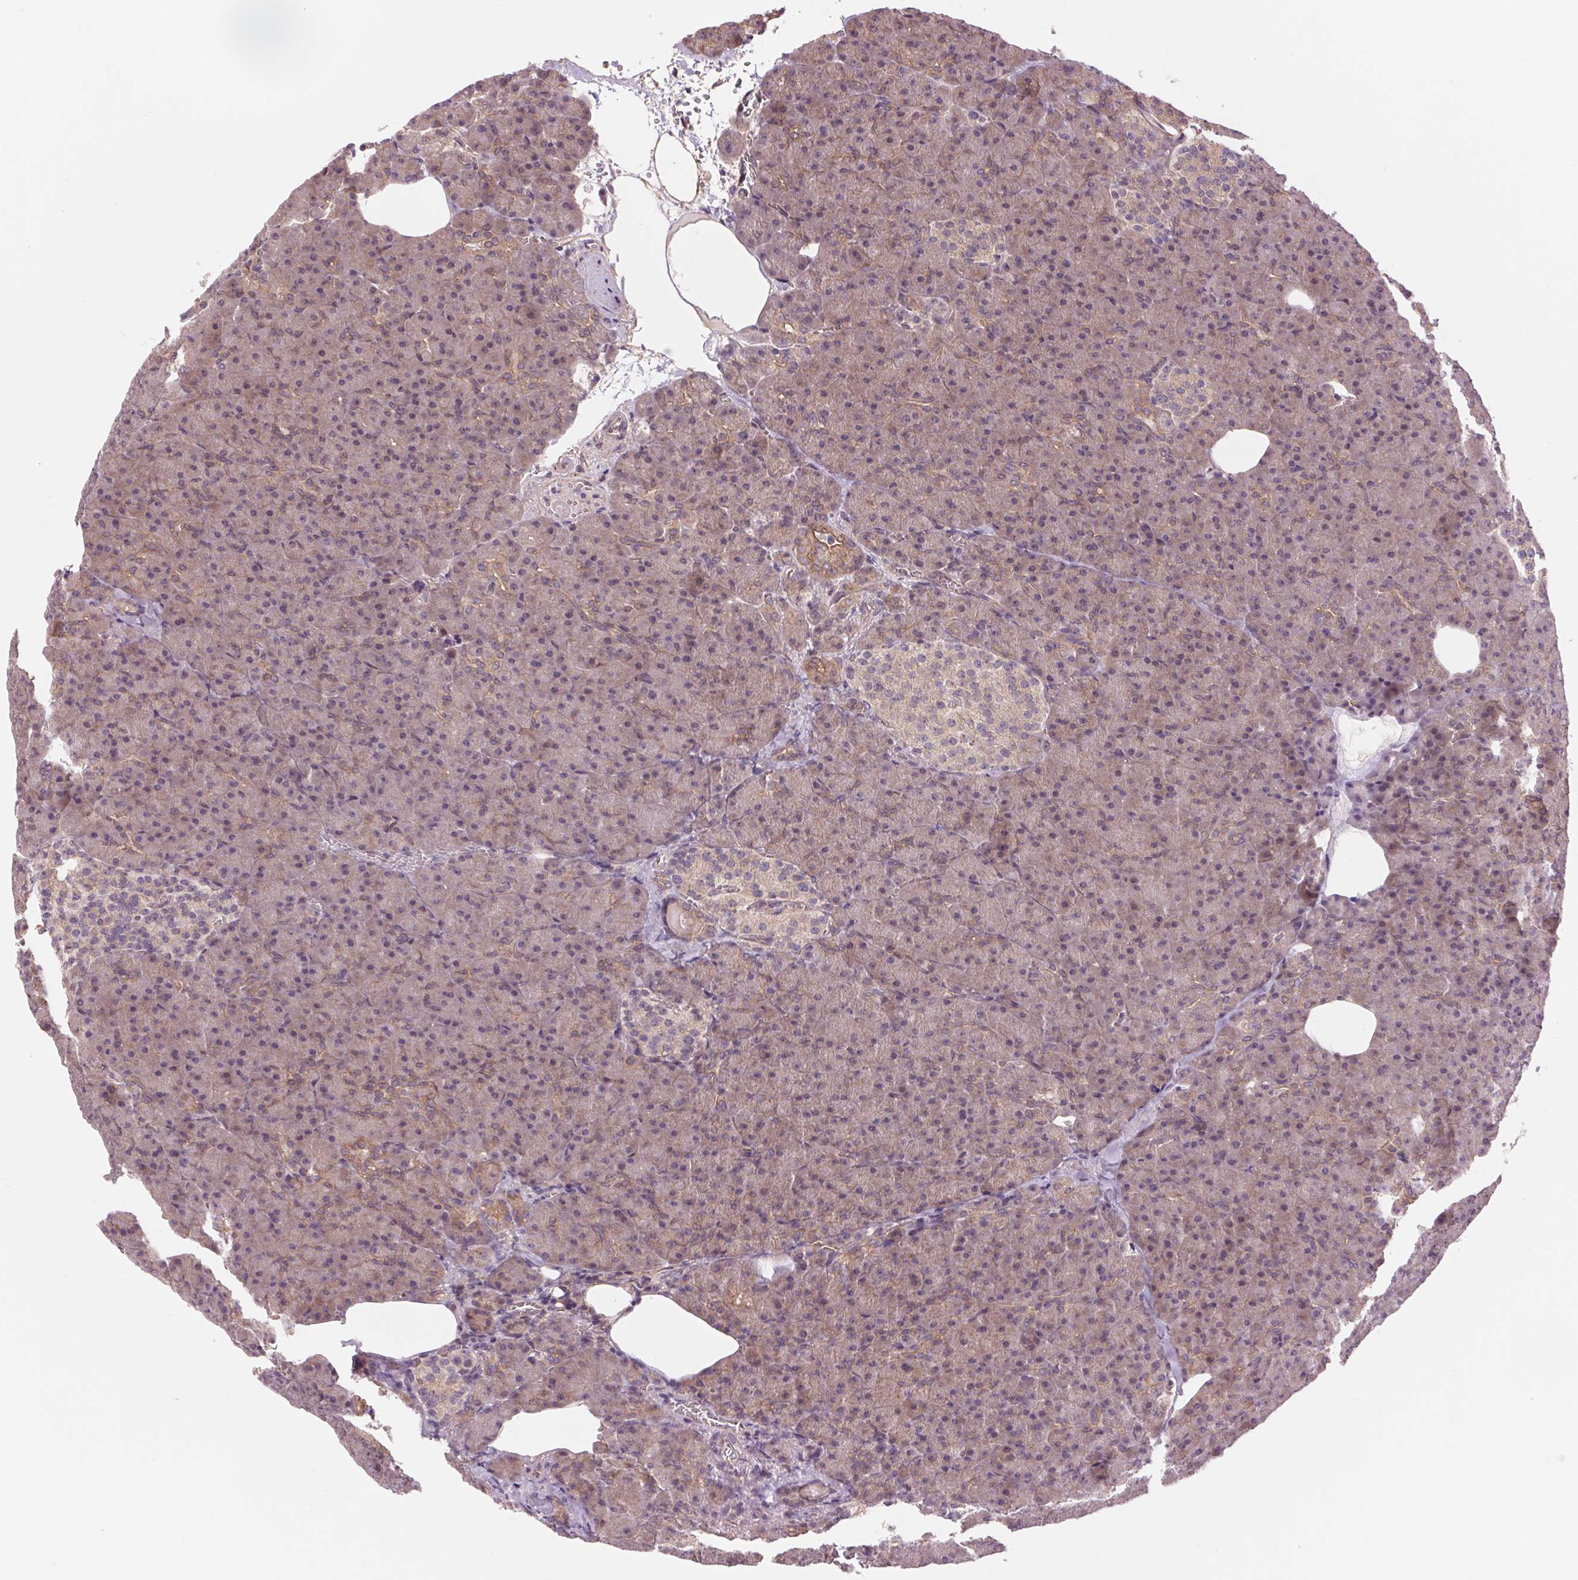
{"staining": {"intensity": "moderate", "quantity": "<25%", "location": "cytoplasmic/membranous"}, "tissue": "pancreas", "cell_type": "Exocrine glandular cells", "image_type": "normal", "snomed": [{"axis": "morphology", "description": "Normal tissue, NOS"}, {"axis": "topography", "description": "Pancreas"}], "caption": "Pancreas stained with a brown dye reveals moderate cytoplasmic/membranous positive staining in approximately <25% of exocrine glandular cells.", "gene": "SH3RF2", "patient": {"sex": "female", "age": 74}}